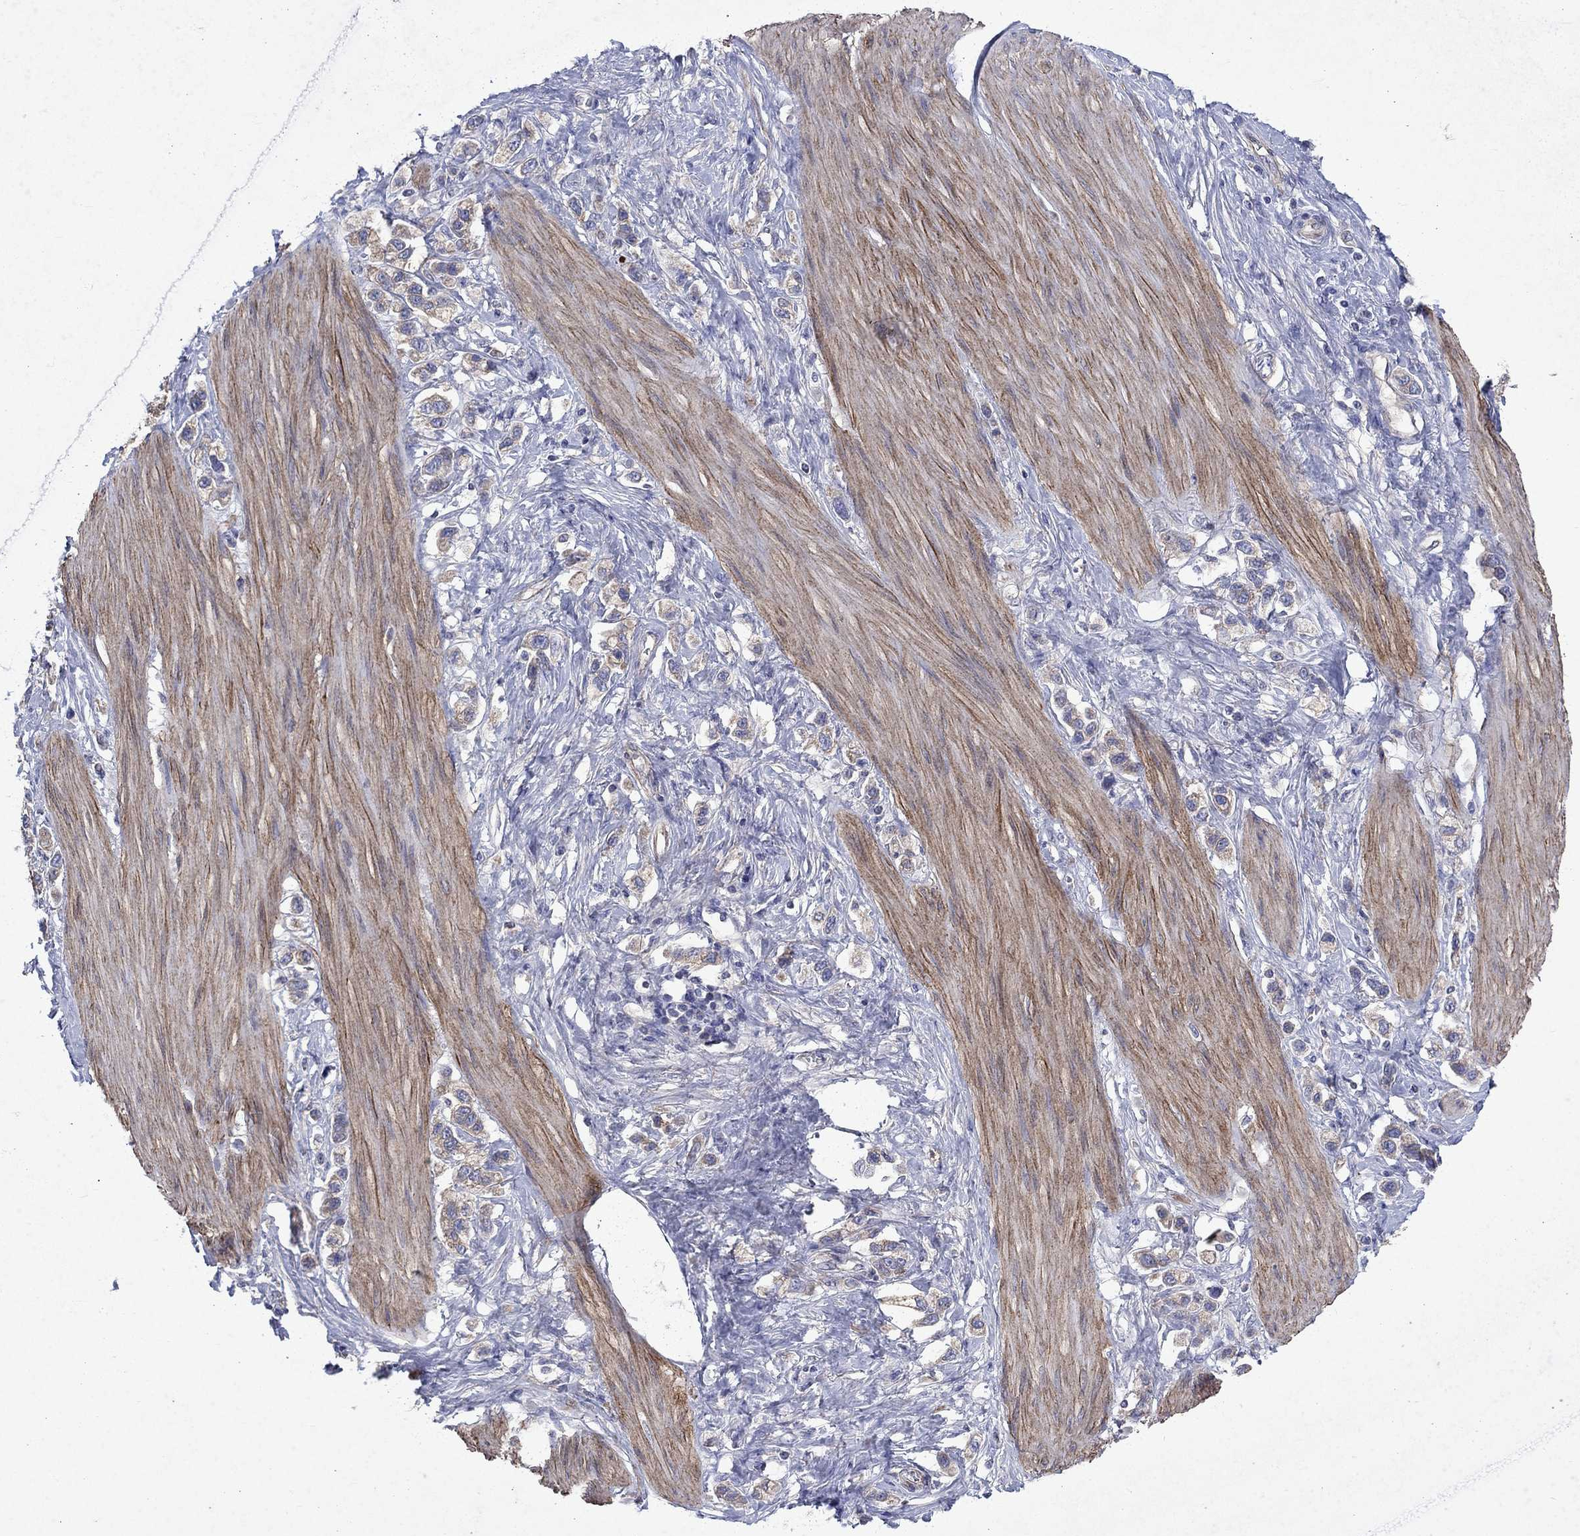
{"staining": {"intensity": "weak", "quantity": ">75%", "location": "cytoplasmic/membranous"}, "tissue": "stomach cancer", "cell_type": "Tumor cells", "image_type": "cancer", "snomed": [{"axis": "morphology", "description": "Normal tissue, NOS"}, {"axis": "morphology", "description": "Adenocarcinoma, NOS"}, {"axis": "morphology", "description": "Adenocarcinoma, High grade"}, {"axis": "topography", "description": "Stomach, upper"}, {"axis": "topography", "description": "Stomach"}], "caption": "A brown stain labels weak cytoplasmic/membranous positivity of a protein in stomach cancer (adenocarcinoma) tumor cells. (brown staining indicates protein expression, while blue staining denotes nuclei).", "gene": "DTNA", "patient": {"sex": "female", "age": 65}}